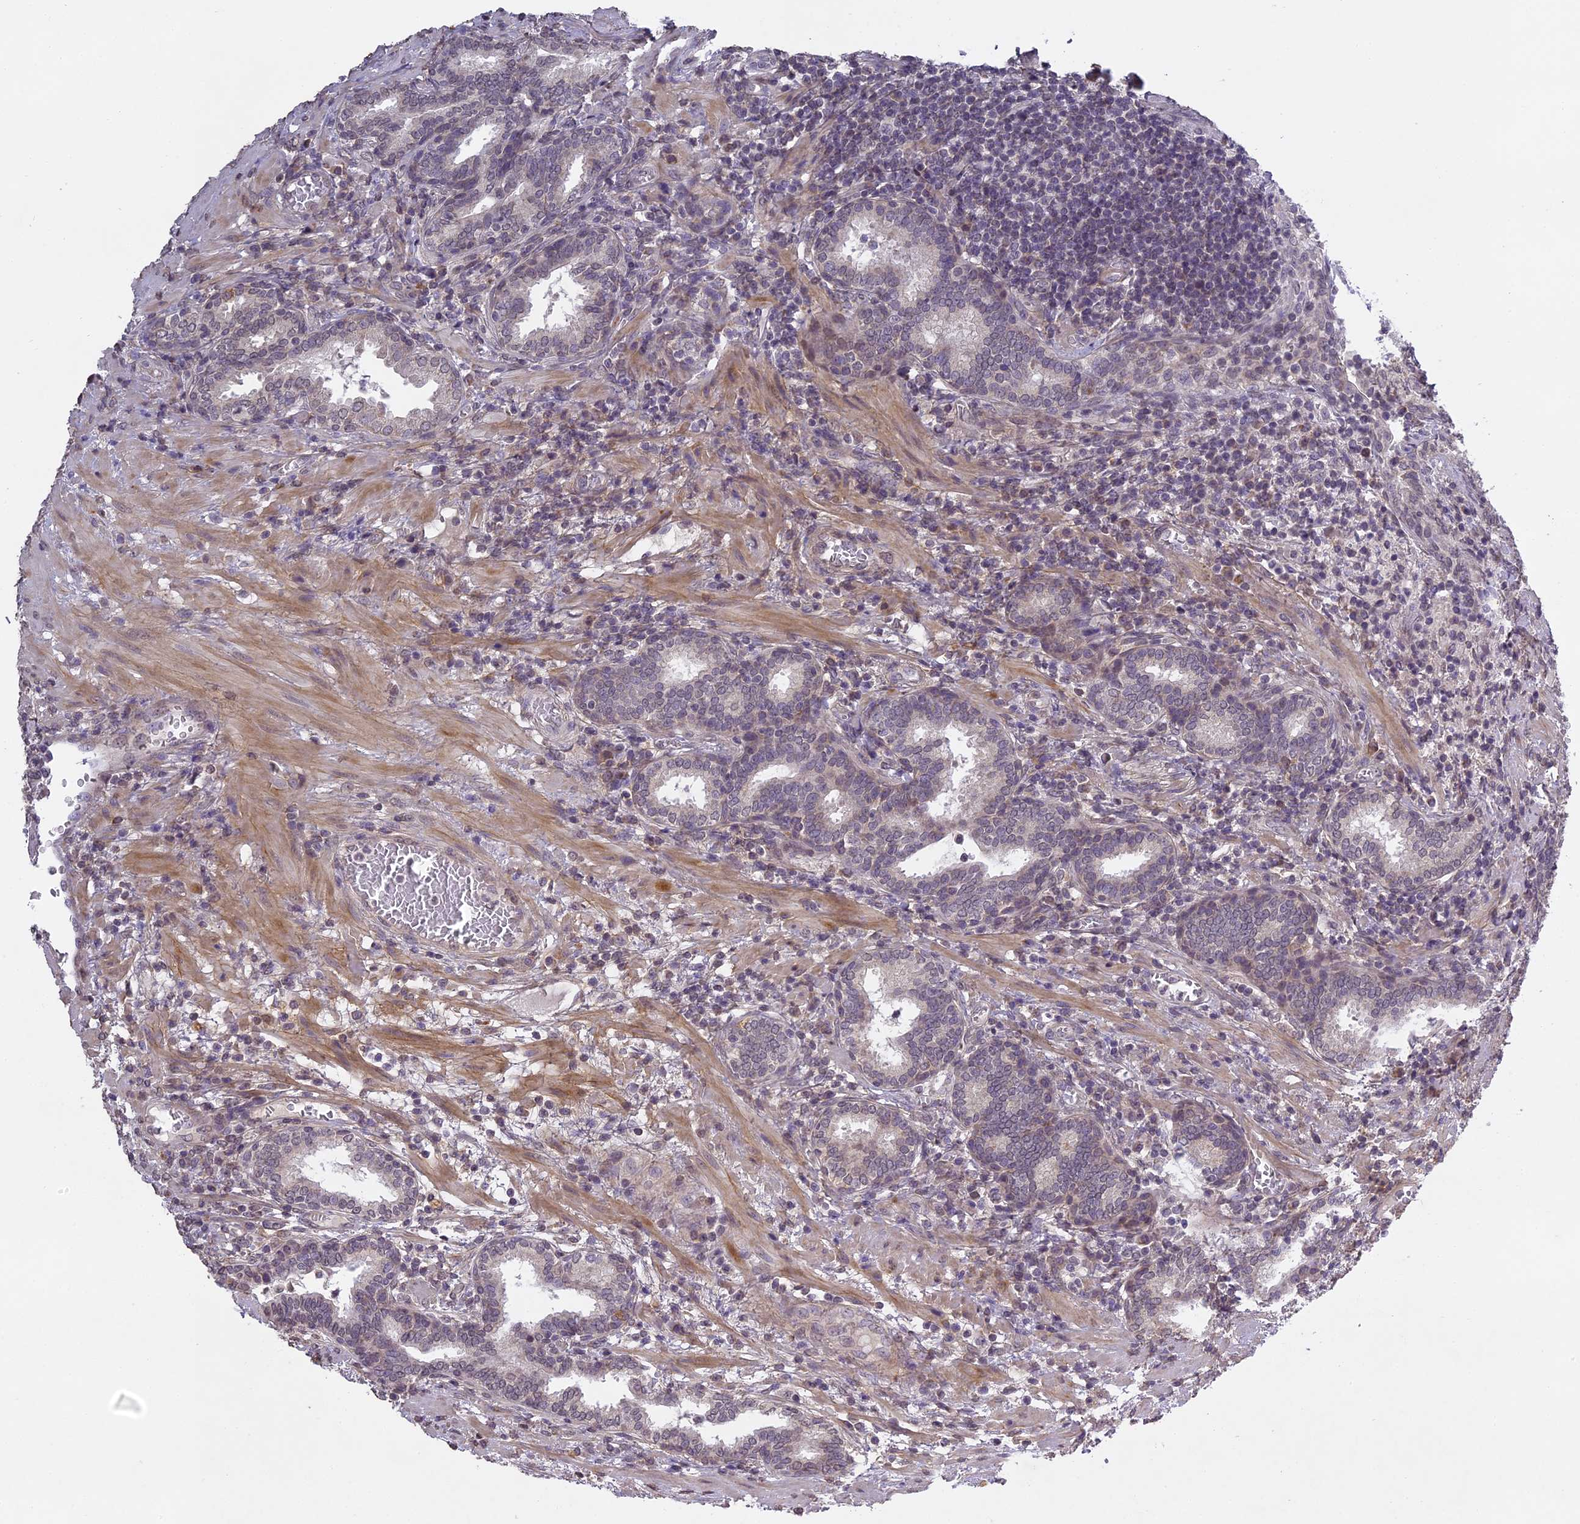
{"staining": {"intensity": "weak", "quantity": "25%-75%", "location": "cytoplasmic/membranous"}, "tissue": "prostate cancer", "cell_type": "Tumor cells", "image_type": "cancer", "snomed": [{"axis": "morphology", "description": "Adenocarcinoma, High grade"}, {"axis": "topography", "description": "Prostate"}], "caption": "Prostate cancer (high-grade adenocarcinoma) stained with a protein marker exhibits weak staining in tumor cells.", "gene": "ERG28", "patient": {"sex": "male", "age": 69}}